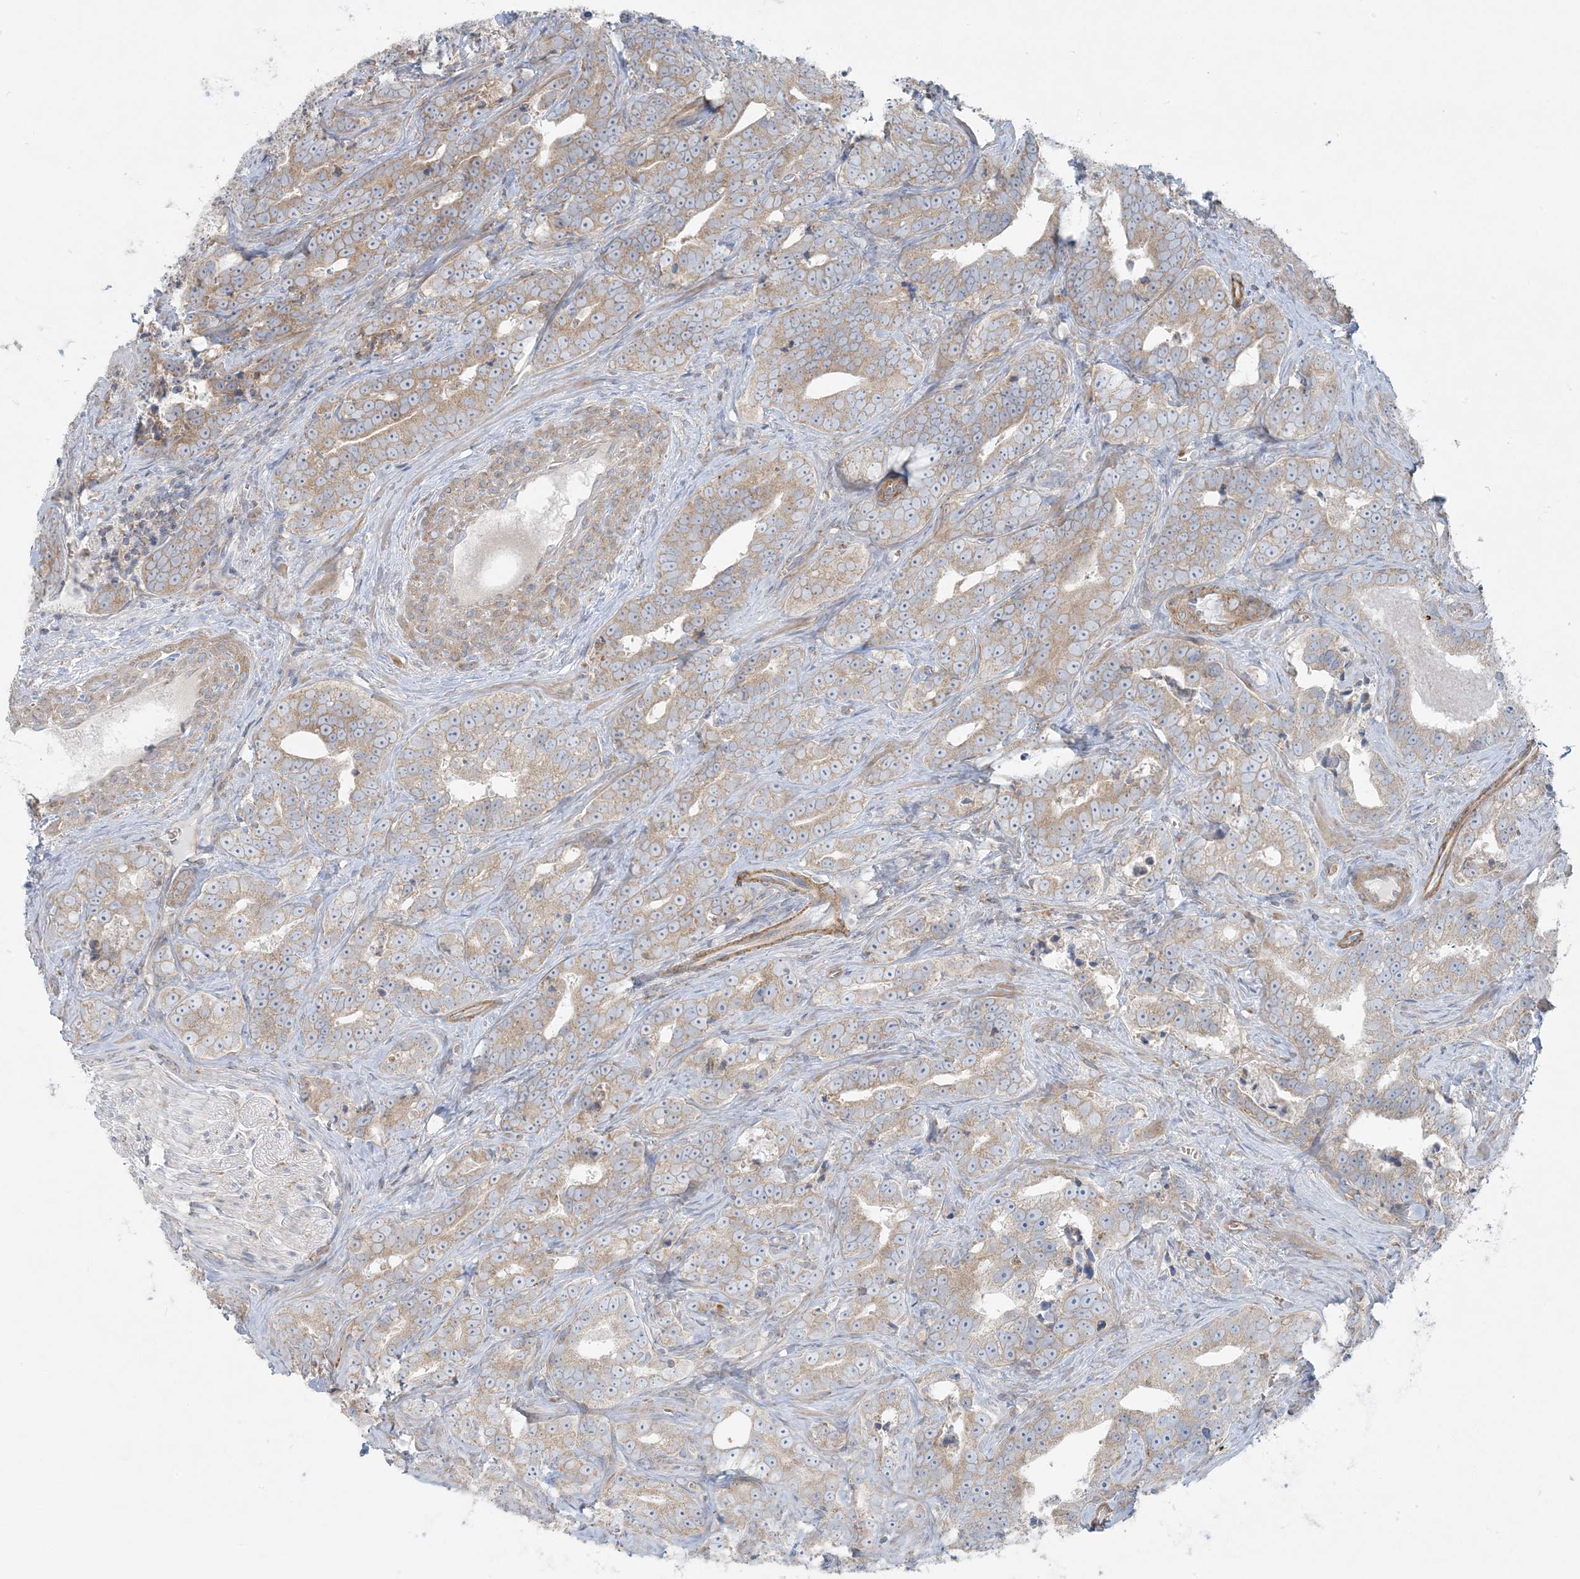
{"staining": {"intensity": "weak", "quantity": "25%-75%", "location": "cytoplasmic/membranous"}, "tissue": "prostate cancer", "cell_type": "Tumor cells", "image_type": "cancer", "snomed": [{"axis": "morphology", "description": "Adenocarcinoma, High grade"}, {"axis": "topography", "description": "Prostate"}], "caption": "Approximately 25%-75% of tumor cells in high-grade adenocarcinoma (prostate) exhibit weak cytoplasmic/membranous protein expression as visualized by brown immunohistochemical staining.", "gene": "PIK3R4", "patient": {"sex": "male", "age": 62}}